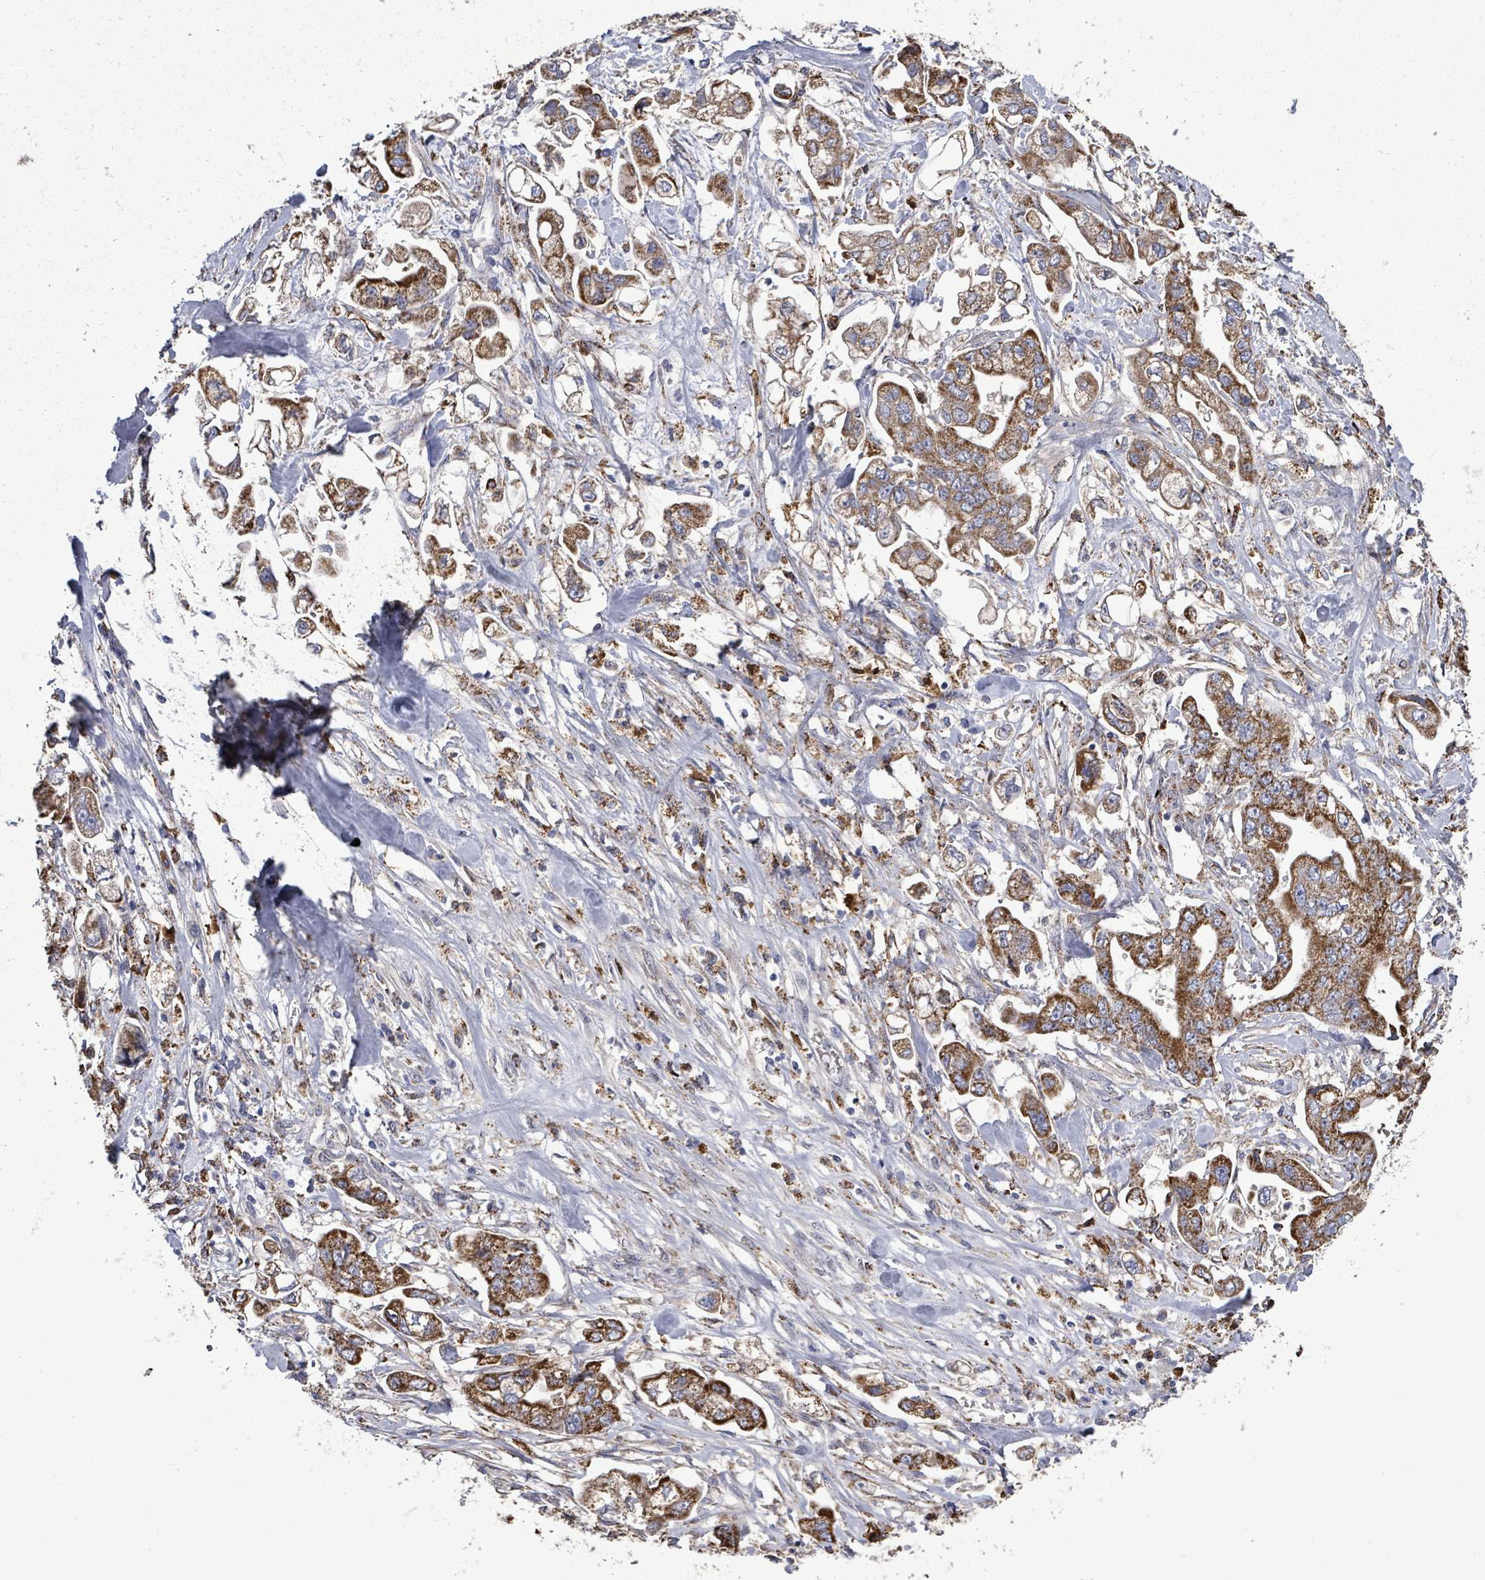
{"staining": {"intensity": "strong", "quantity": ">75%", "location": "cytoplasmic/membranous"}, "tissue": "stomach cancer", "cell_type": "Tumor cells", "image_type": "cancer", "snomed": [{"axis": "morphology", "description": "Adenocarcinoma, NOS"}, {"axis": "topography", "description": "Stomach"}], "caption": "Stomach cancer (adenocarcinoma) stained with a protein marker reveals strong staining in tumor cells.", "gene": "MTMR12", "patient": {"sex": "male", "age": 62}}